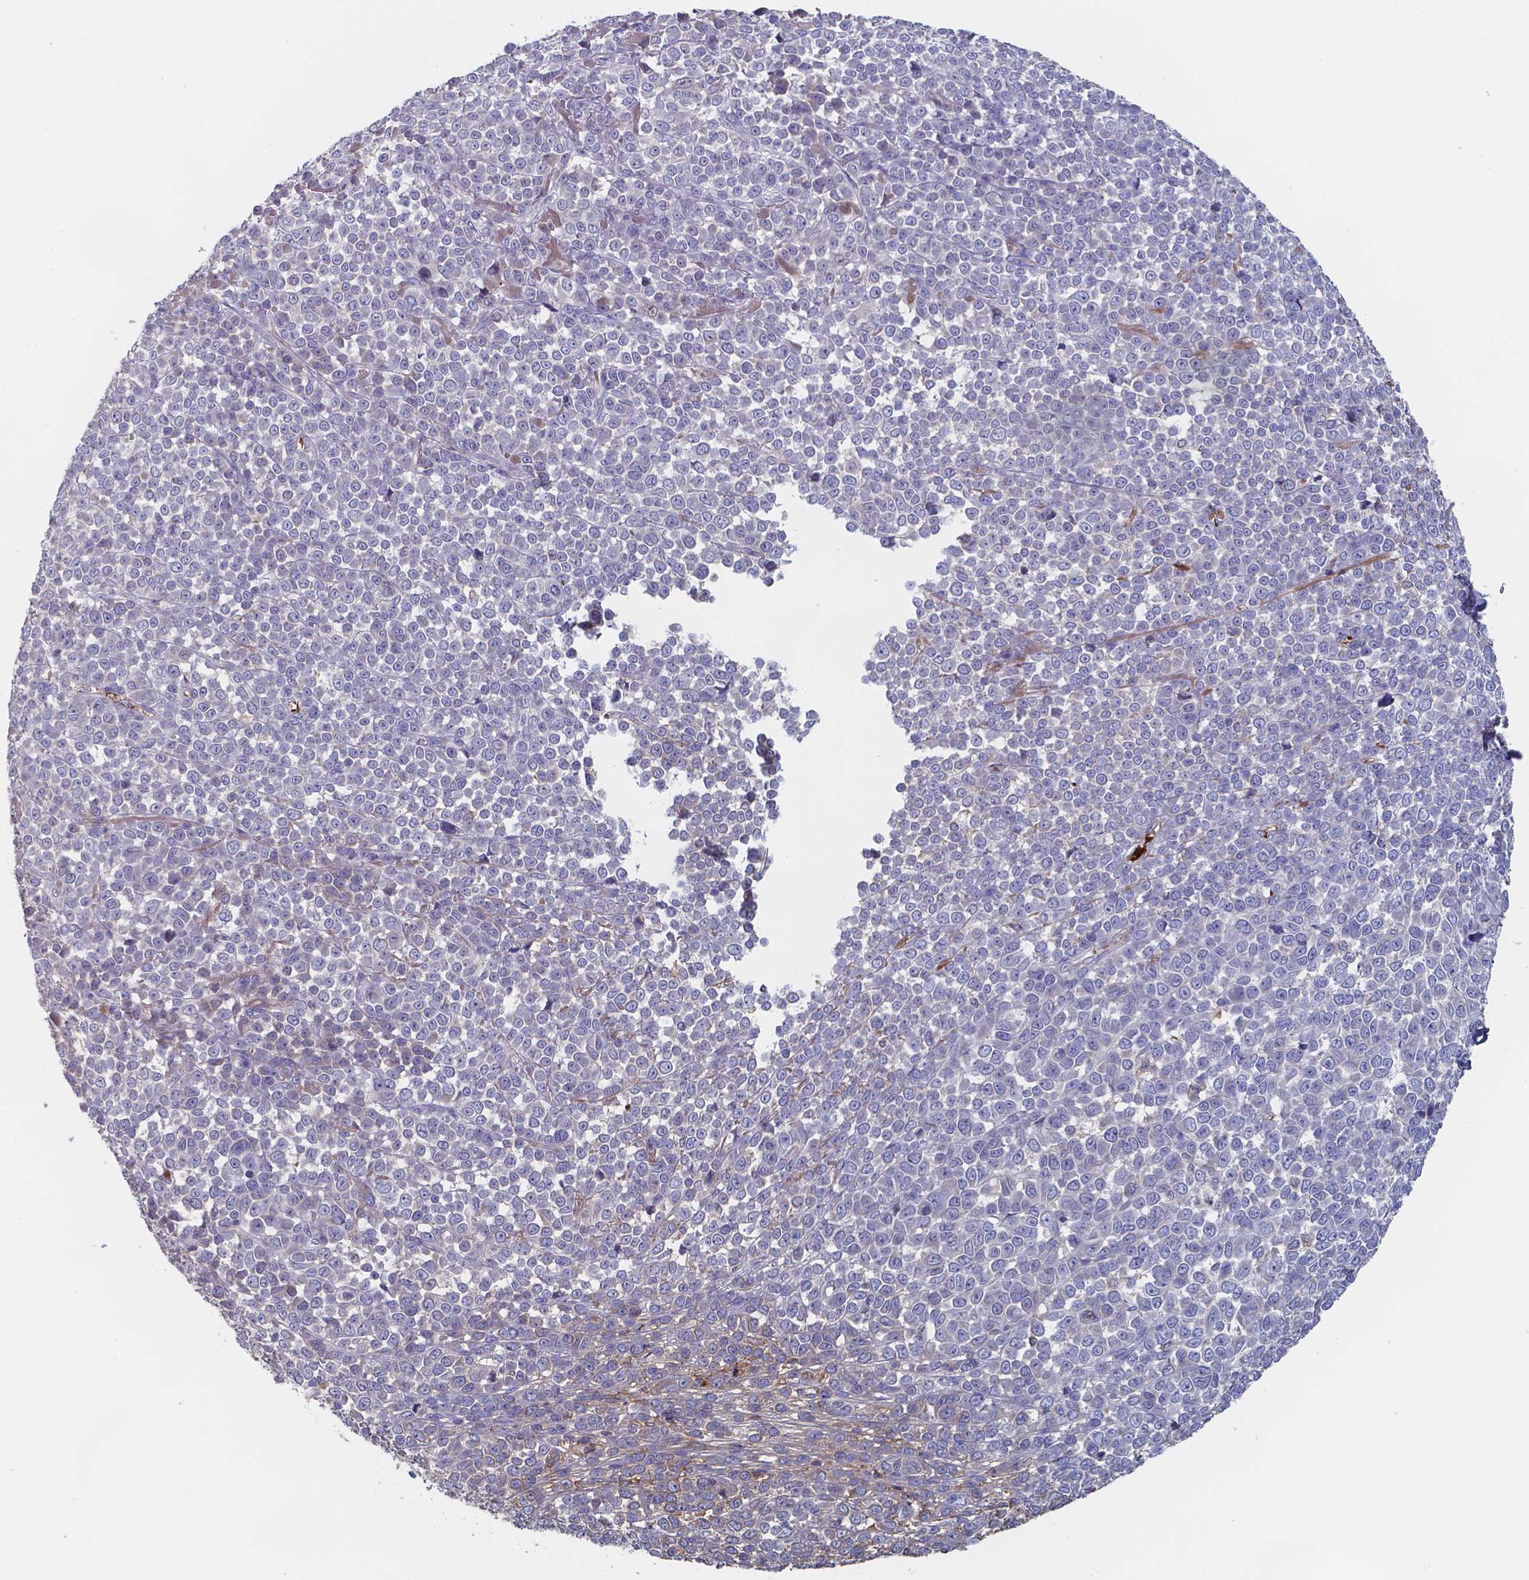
{"staining": {"intensity": "negative", "quantity": "none", "location": "none"}, "tissue": "melanoma", "cell_type": "Tumor cells", "image_type": "cancer", "snomed": [{"axis": "morphology", "description": "Malignant melanoma, NOS"}, {"axis": "topography", "description": "Skin"}], "caption": "A photomicrograph of human malignant melanoma is negative for staining in tumor cells.", "gene": "BTBD17", "patient": {"sex": "female", "age": 95}}